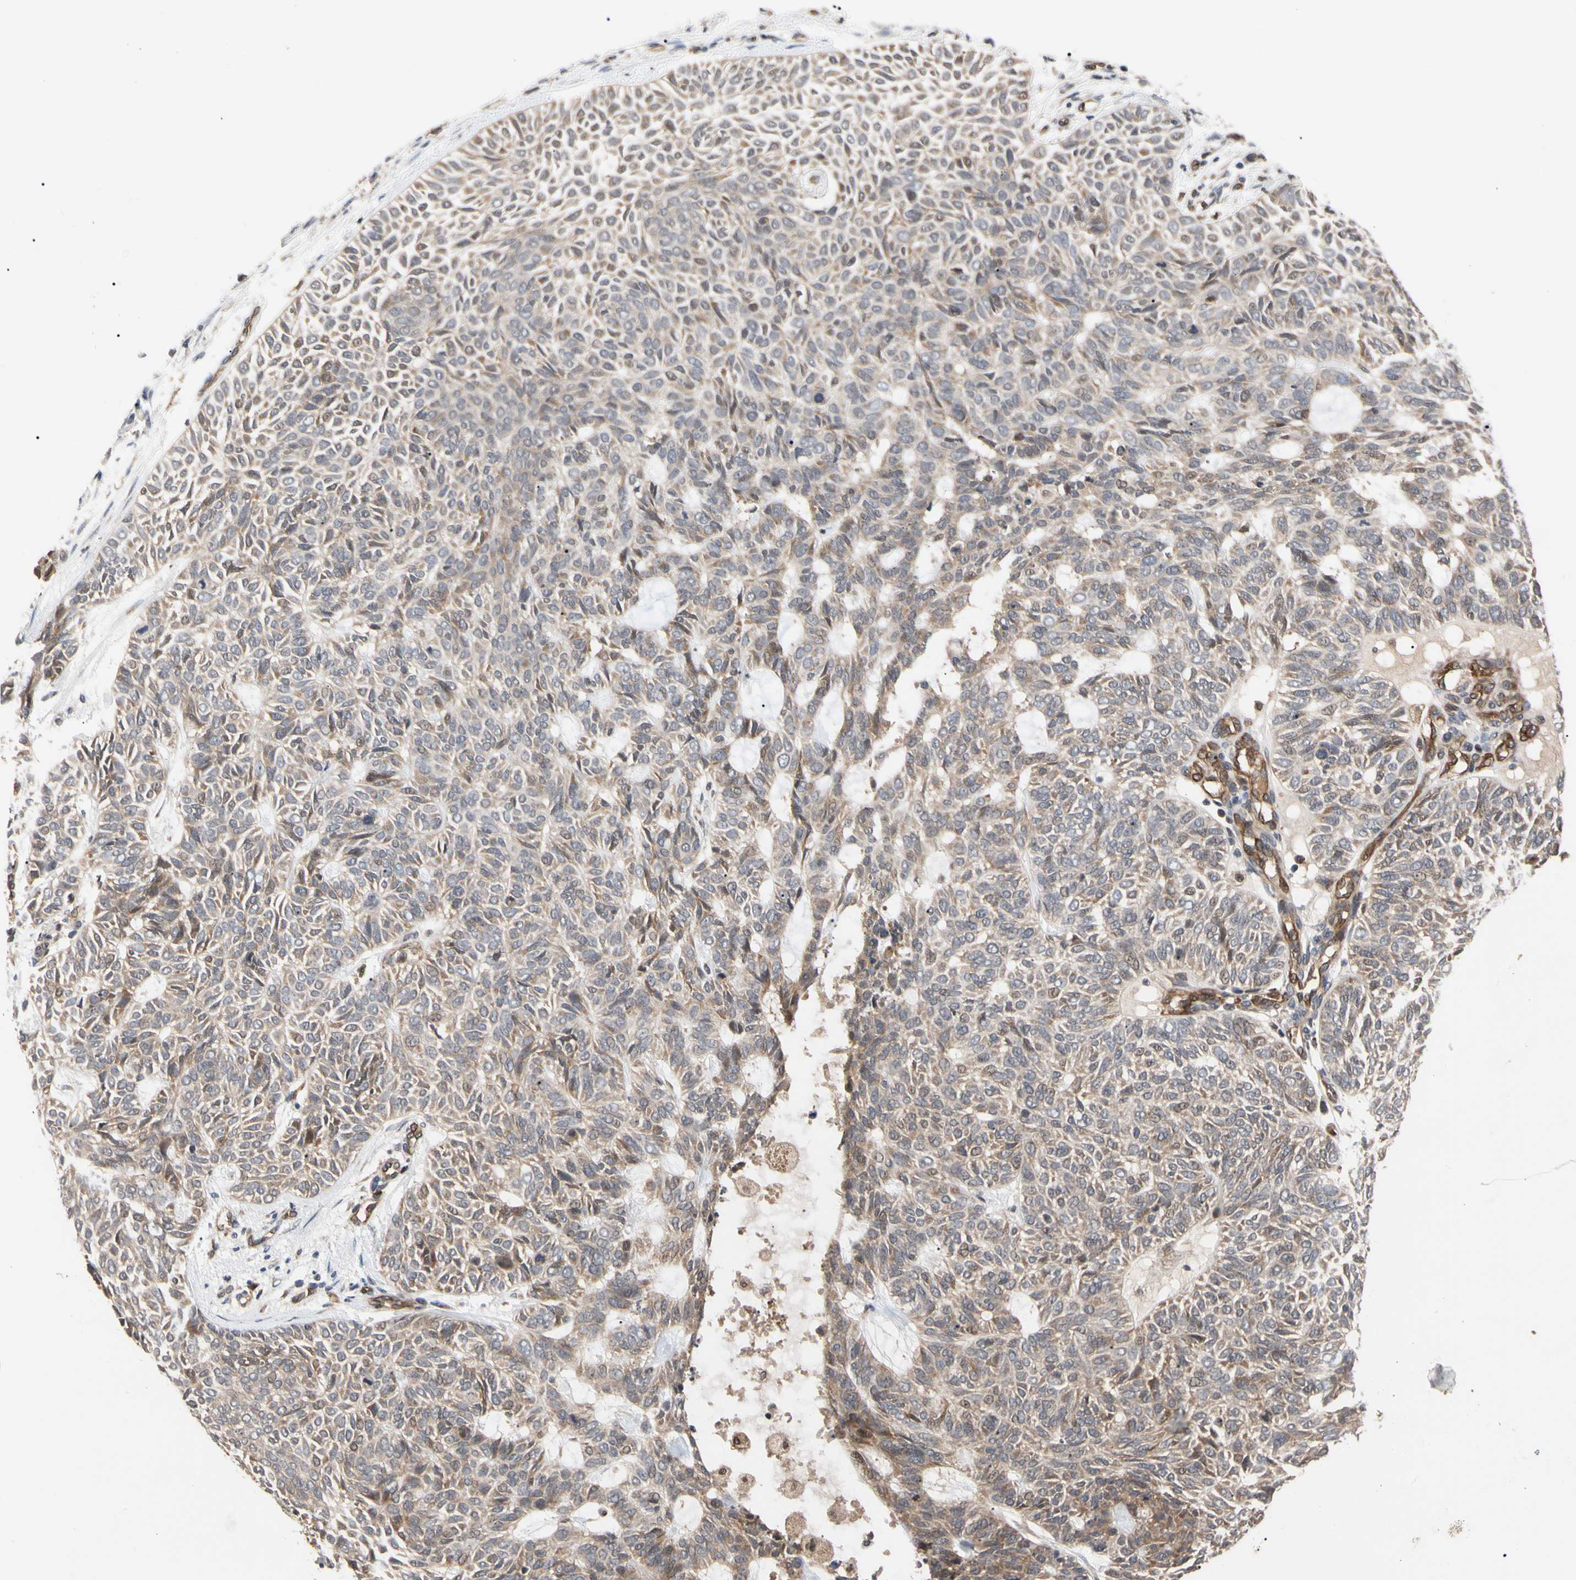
{"staining": {"intensity": "weak", "quantity": ">75%", "location": "cytoplasmic/membranous"}, "tissue": "skin cancer", "cell_type": "Tumor cells", "image_type": "cancer", "snomed": [{"axis": "morphology", "description": "Basal cell carcinoma"}, {"axis": "topography", "description": "Skin"}], "caption": "High-magnification brightfield microscopy of skin cancer (basal cell carcinoma) stained with DAB (3,3'-diaminobenzidine) (brown) and counterstained with hematoxylin (blue). tumor cells exhibit weak cytoplasmic/membranous positivity is seen in approximately>75% of cells. Immunohistochemistry (ihc) stains the protein of interest in brown and the nuclei are stained blue.", "gene": "CYTIP", "patient": {"sex": "male", "age": 87}}